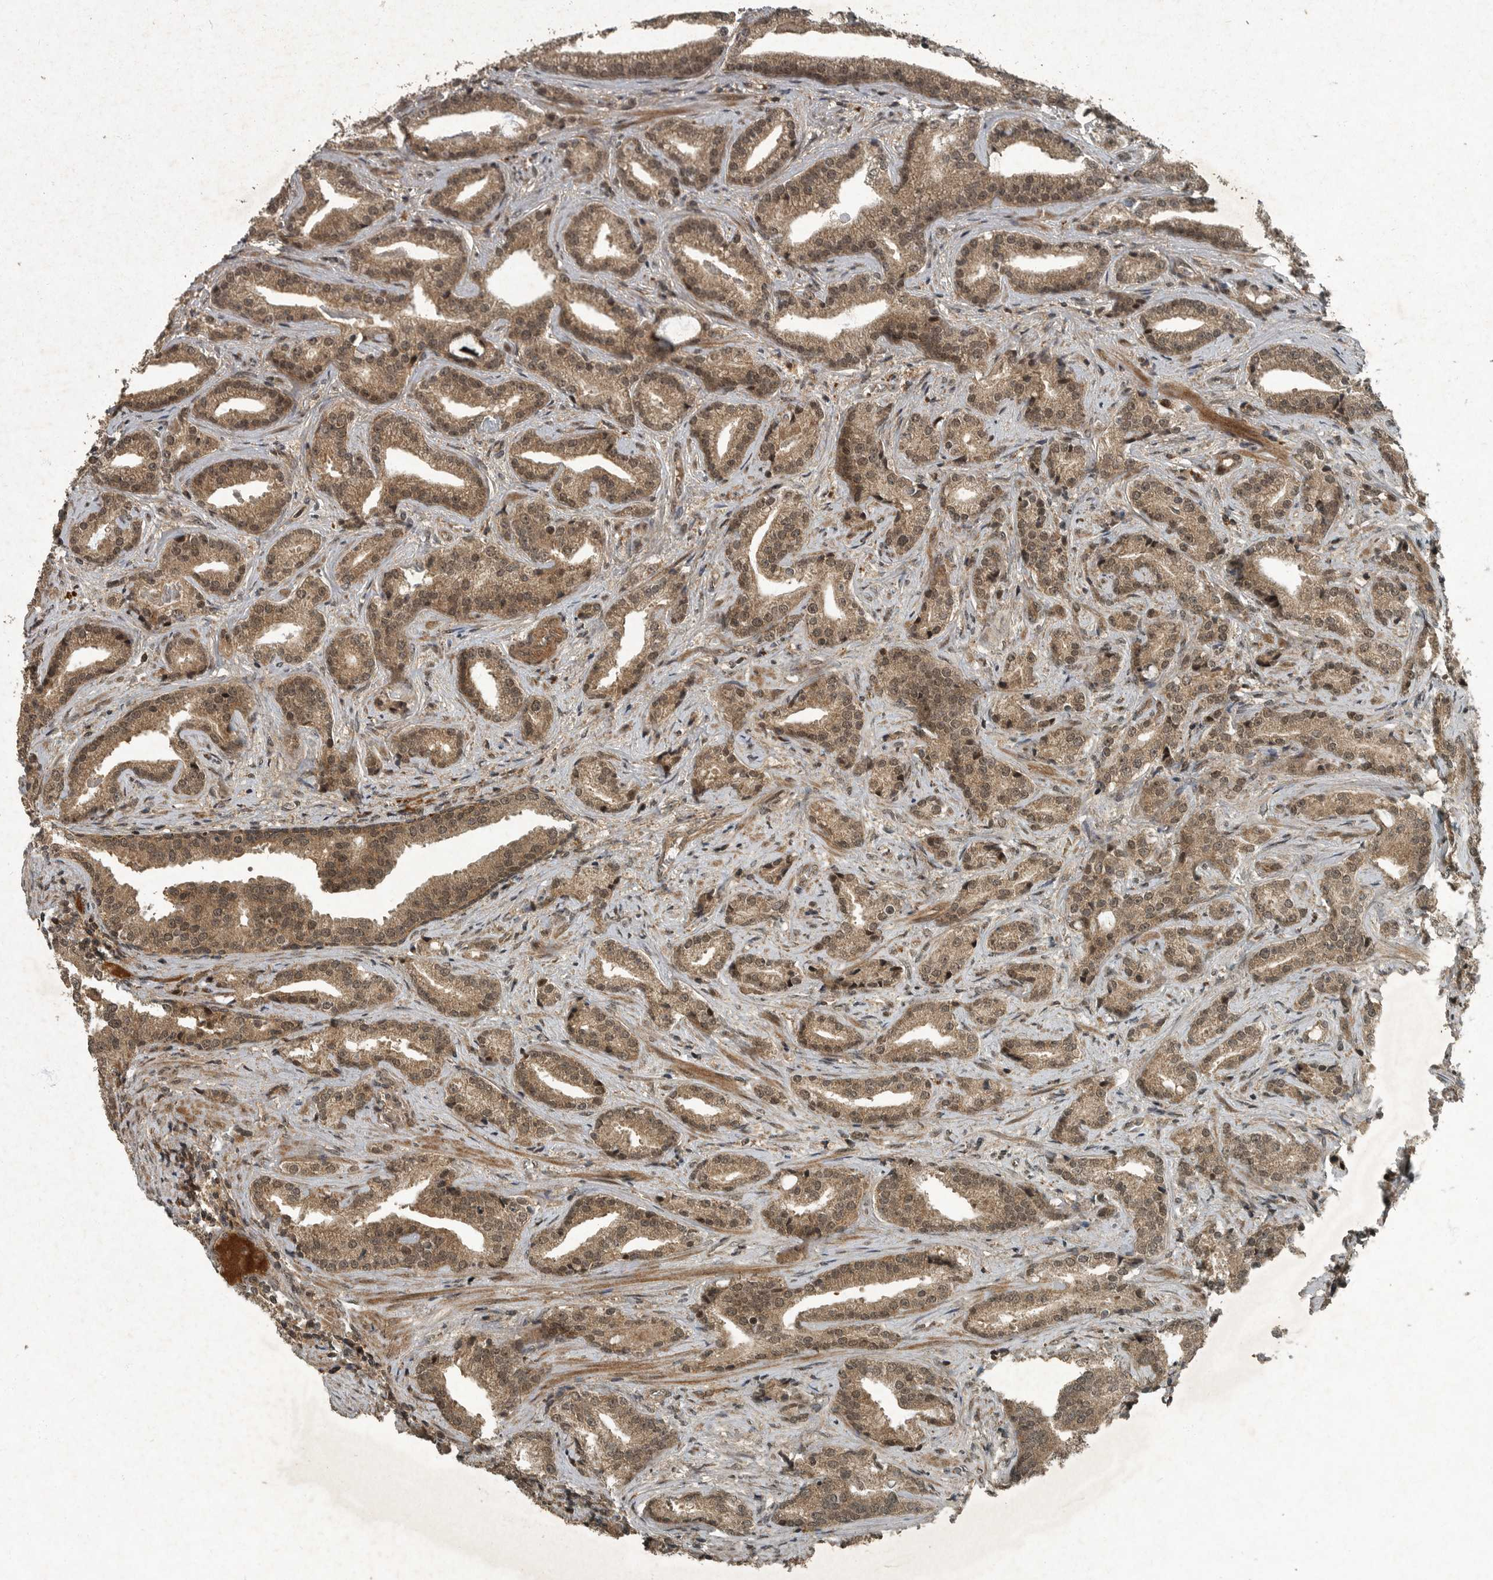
{"staining": {"intensity": "moderate", "quantity": ">75%", "location": "cytoplasmic/membranous,nuclear"}, "tissue": "prostate cancer", "cell_type": "Tumor cells", "image_type": "cancer", "snomed": [{"axis": "morphology", "description": "Adenocarcinoma, Low grade"}, {"axis": "topography", "description": "Prostate"}], "caption": "Protein expression analysis of prostate adenocarcinoma (low-grade) demonstrates moderate cytoplasmic/membranous and nuclear expression in about >75% of tumor cells.", "gene": "FOXO1", "patient": {"sex": "male", "age": 67}}